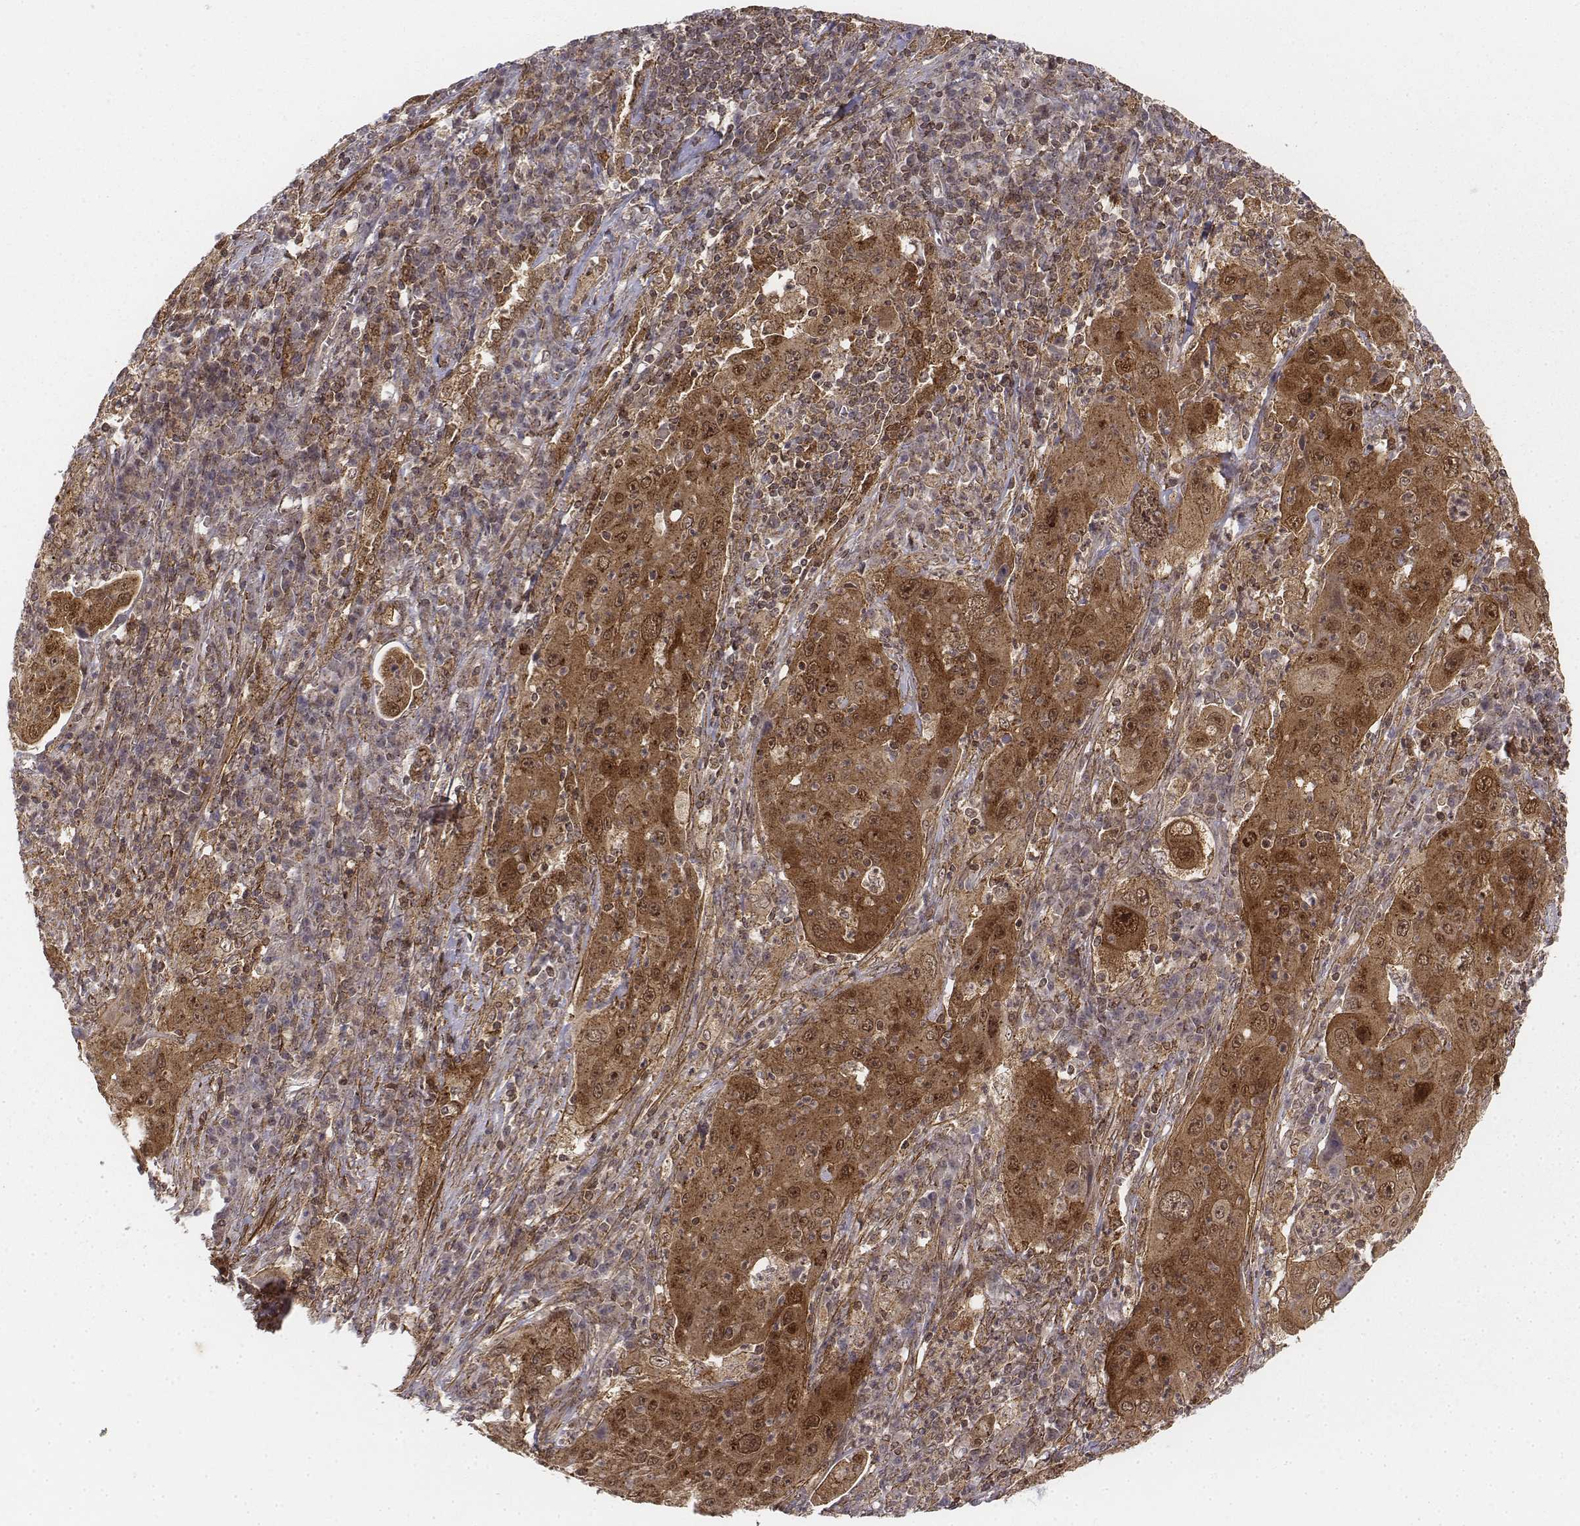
{"staining": {"intensity": "moderate", "quantity": ">75%", "location": "cytoplasmic/membranous,nuclear"}, "tissue": "lung cancer", "cell_type": "Tumor cells", "image_type": "cancer", "snomed": [{"axis": "morphology", "description": "Squamous cell carcinoma, NOS"}, {"axis": "topography", "description": "Lung"}], "caption": "A brown stain shows moderate cytoplasmic/membranous and nuclear staining of a protein in lung squamous cell carcinoma tumor cells.", "gene": "ZFYVE19", "patient": {"sex": "female", "age": 59}}